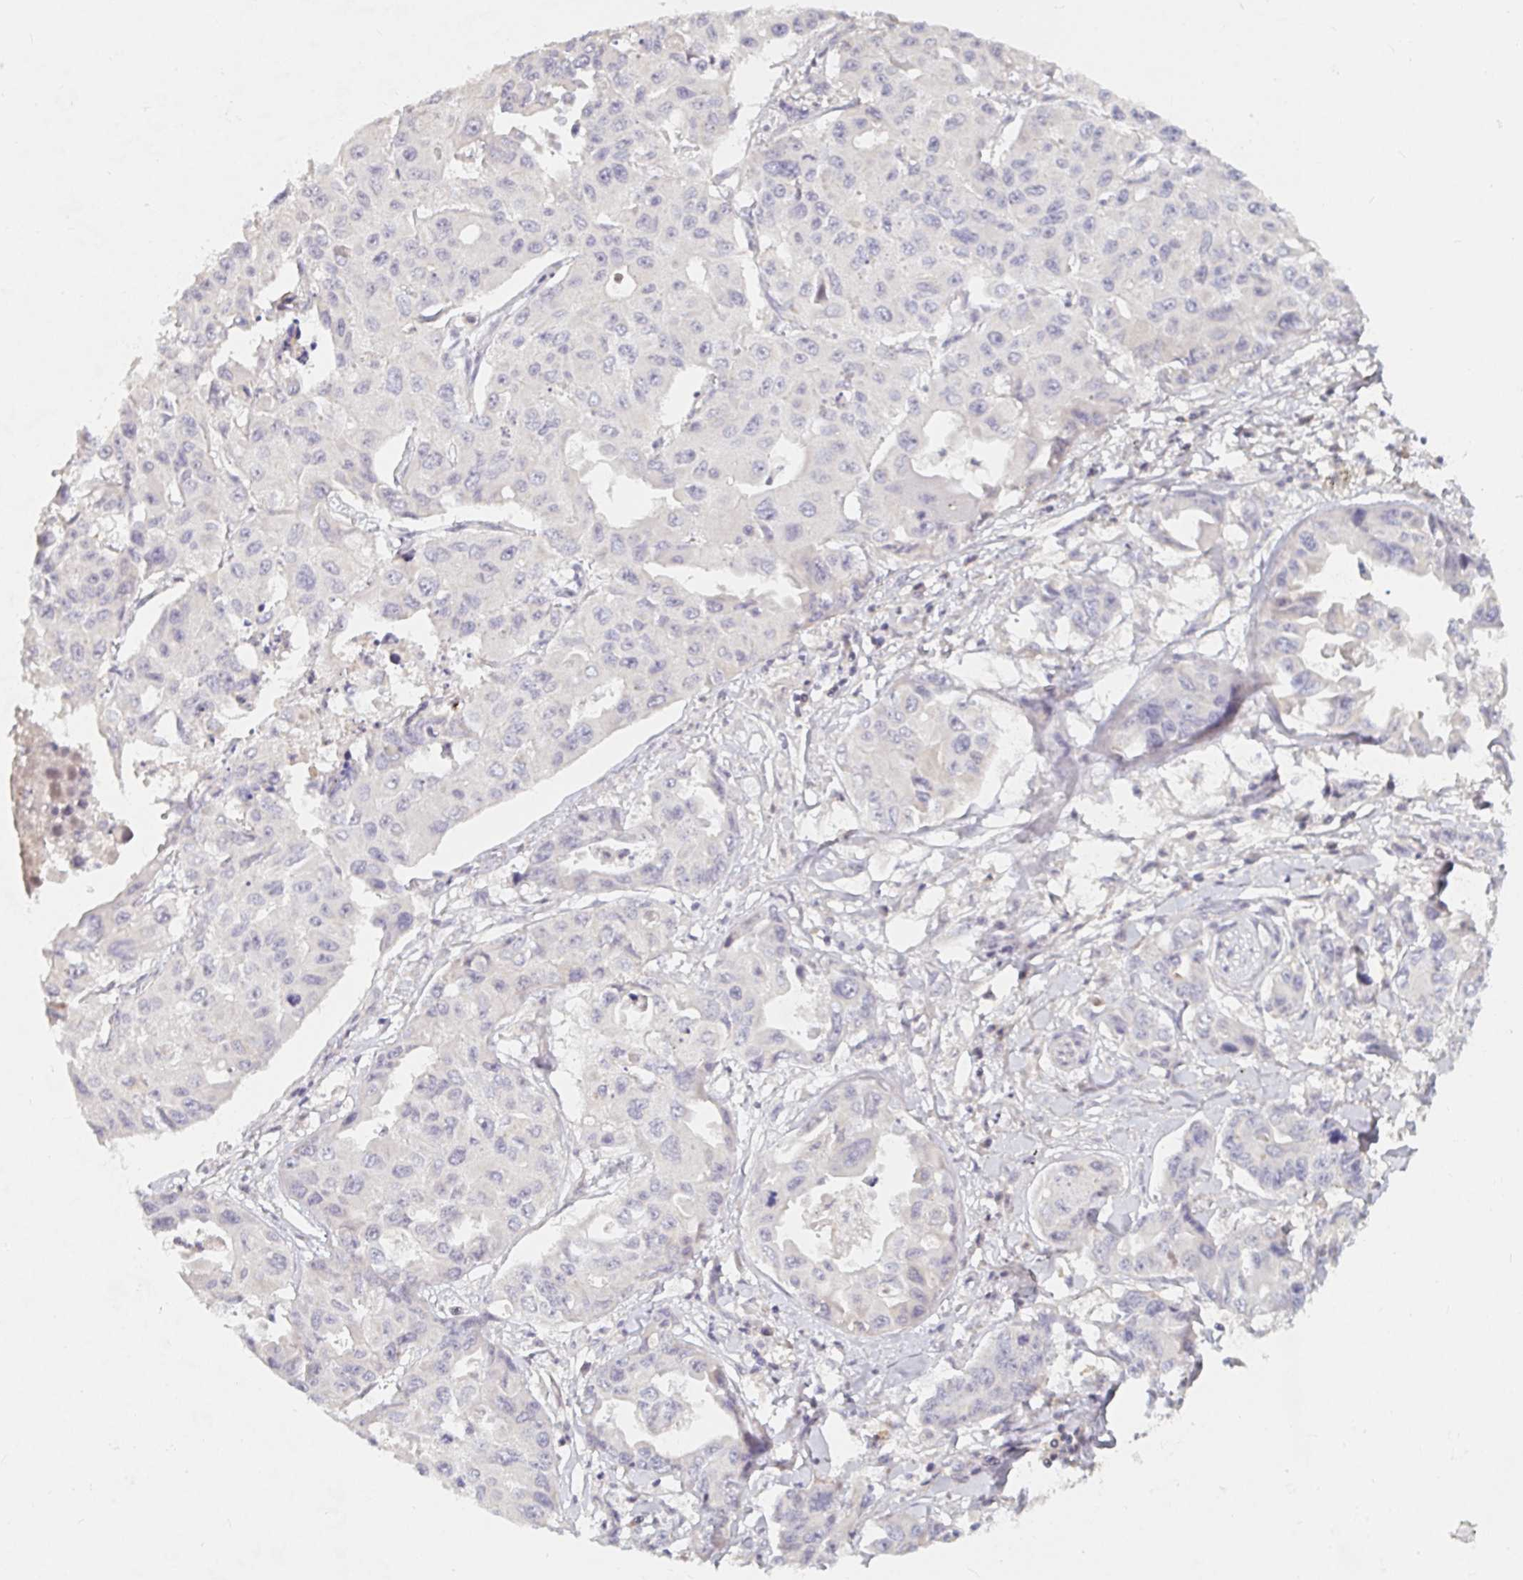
{"staining": {"intensity": "negative", "quantity": "none", "location": "none"}, "tissue": "lung cancer", "cell_type": "Tumor cells", "image_type": "cancer", "snomed": [{"axis": "morphology", "description": "Adenocarcinoma, NOS"}, {"axis": "topography", "description": "Lung"}], "caption": "Immunohistochemical staining of human lung adenocarcinoma demonstrates no significant positivity in tumor cells.", "gene": "NME9", "patient": {"sex": "male", "age": 64}}